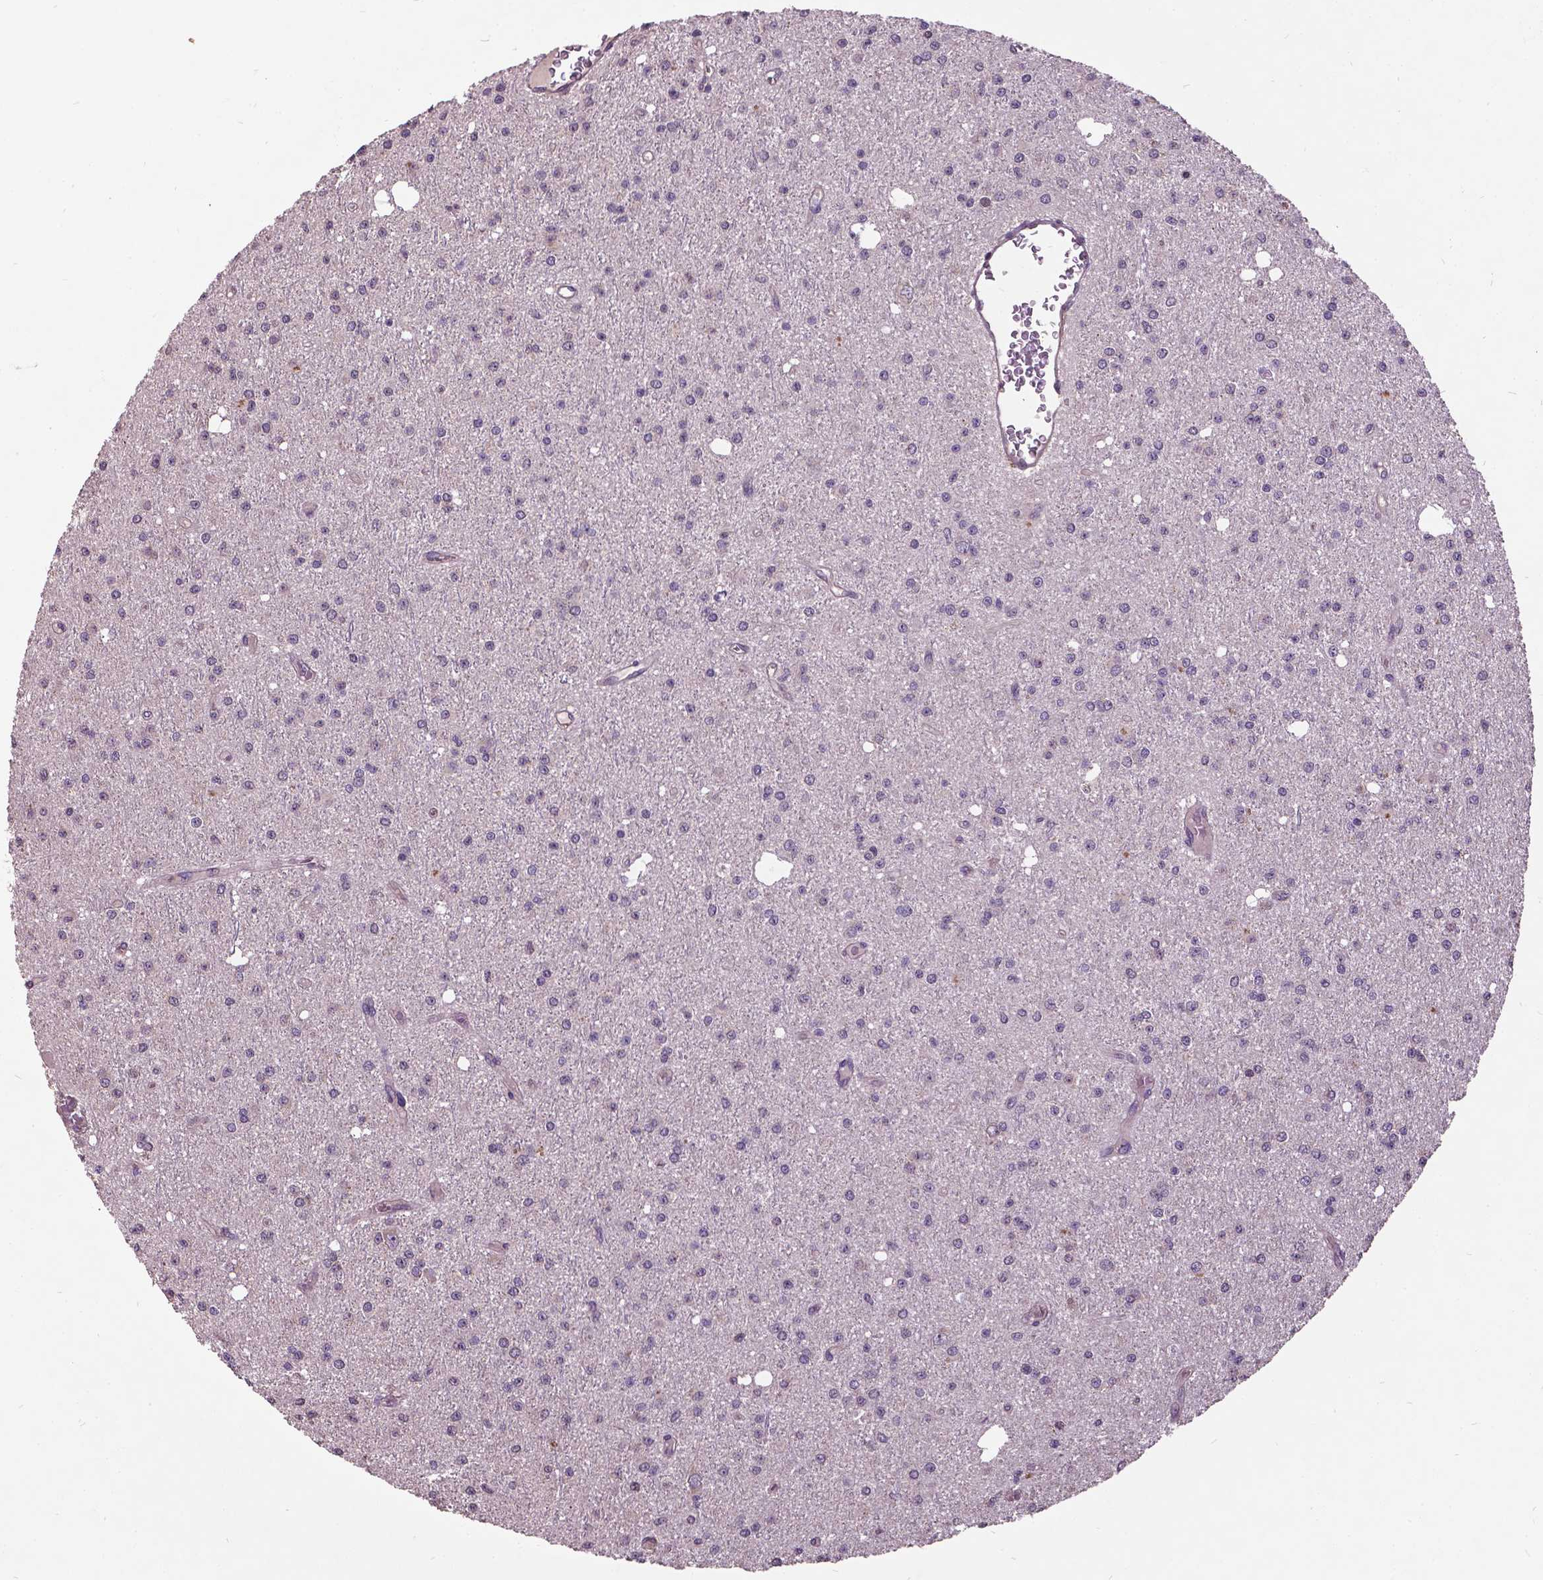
{"staining": {"intensity": "negative", "quantity": "none", "location": "none"}, "tissue": "glioma", "cell_type": "Tumor cells", "image_type": "cancer", "snomed": [{"axis": "morphology", "description": "Glioma, malignant, Low grade"}, {"axis": "topography", "description": "Brain"}], "caption": "There is no significant staining in tumor cells of glioma. Brightfield microscopy of immunohistochemistry (IHC) stained with DAB (3,3'-diaminobenzidine) (brown) and hematoxylin (blue), captured at high magnification.", "gene": "AP1S3", "patient": {"sex": "male", "age": 27}}